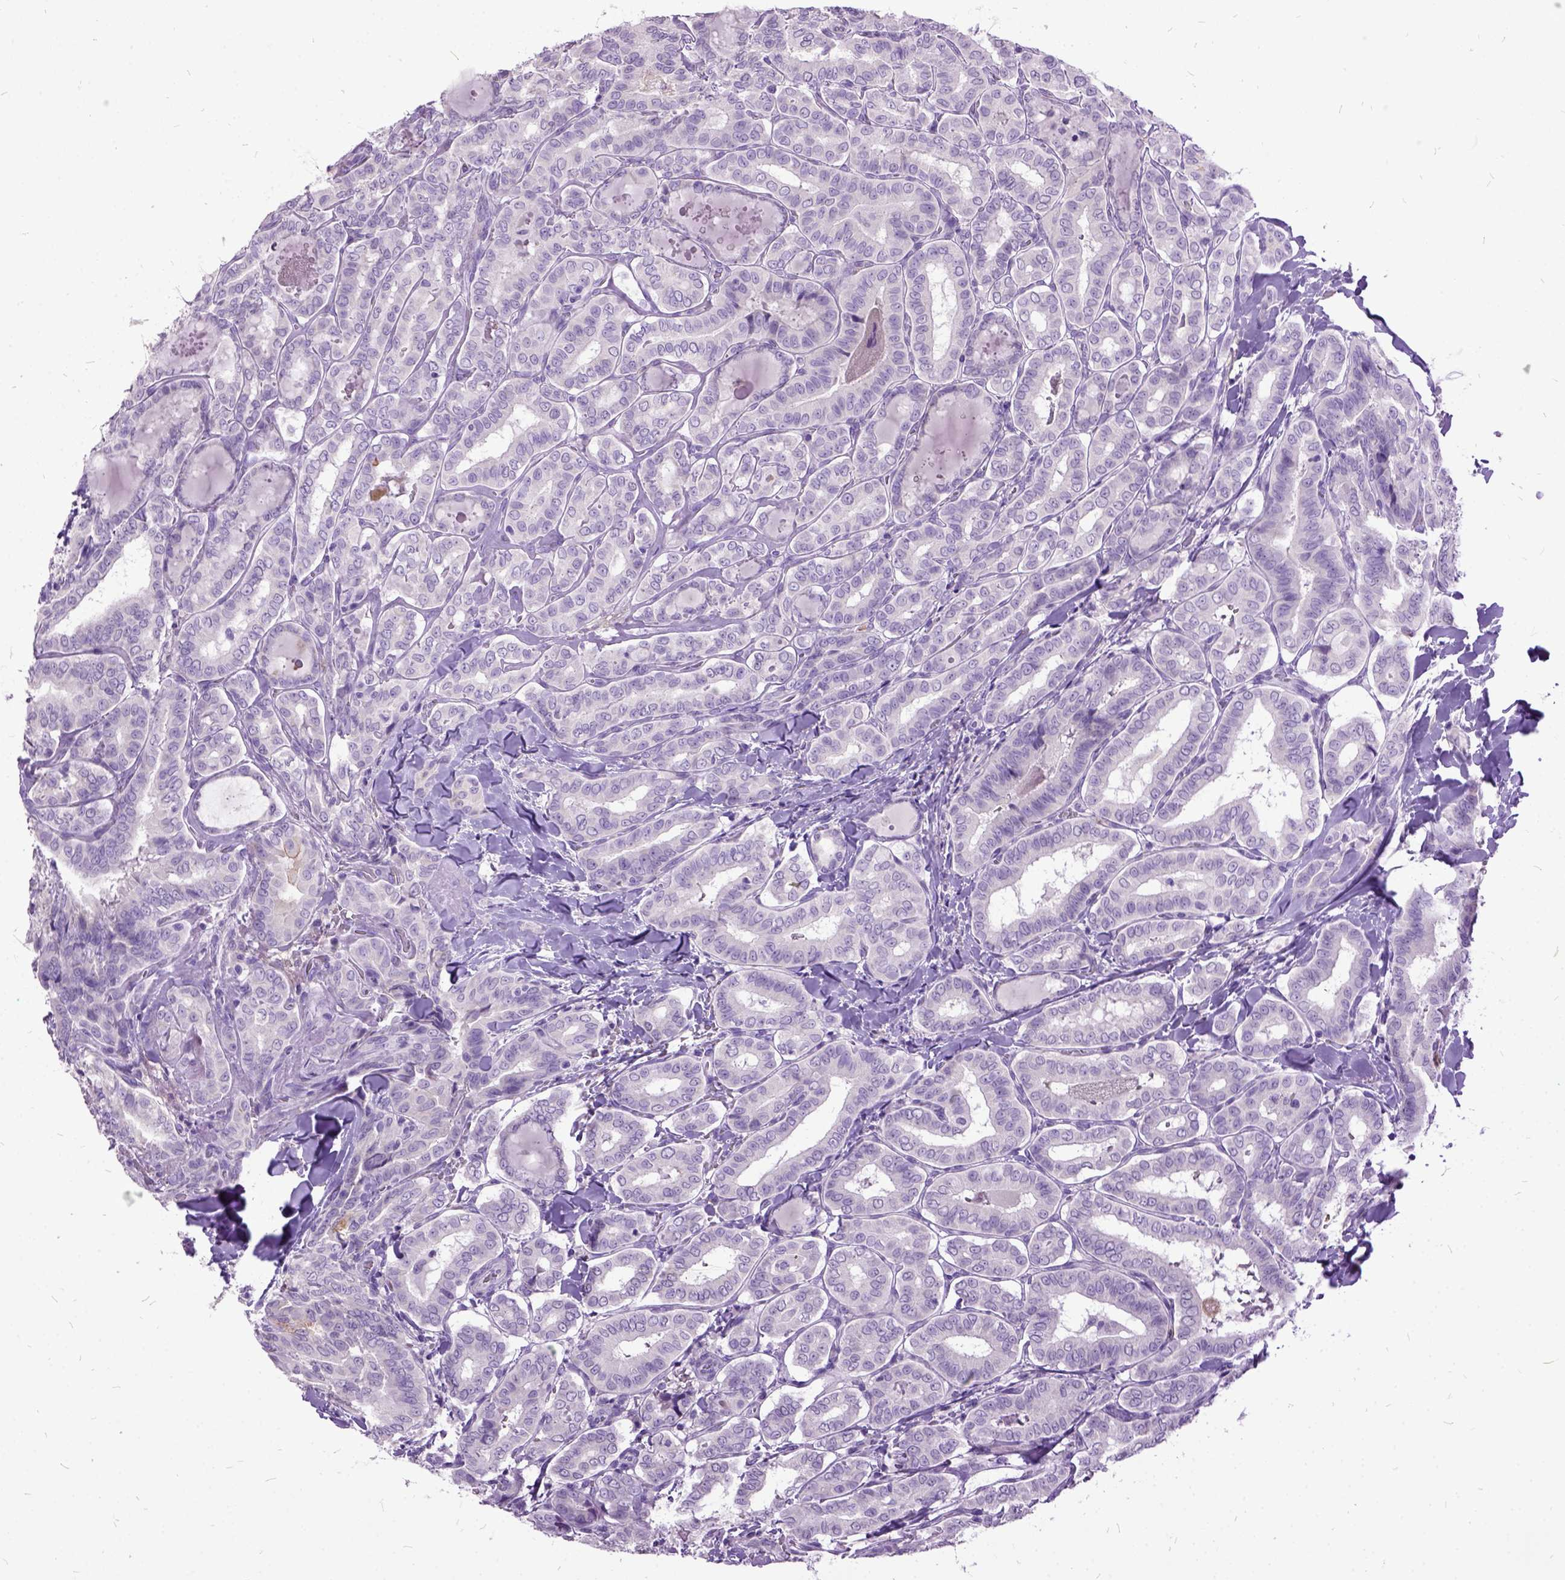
{"staining": {"intensity": "negative", "quantity": "none", "location": "none"}, "tissue": "thyroid cancer", "cell_type": "Tumor cells", "image_type": "cancer", "snomed": [{"axis": "morphology", "description": "Papillary adenocarcinoma, NOS"}, {"axis": "morphology", "description": "Papillary adenoma metastatic"}, {"axis": "topography", "description": "Thyroid gland"}], "caption": "Papillary adenoma metastatic (thyroid) was stained to show a protein in brown. There is no significant expression in tumor cells.", "gene": "MME", "patient": {"sex": "female", "age": 50}}